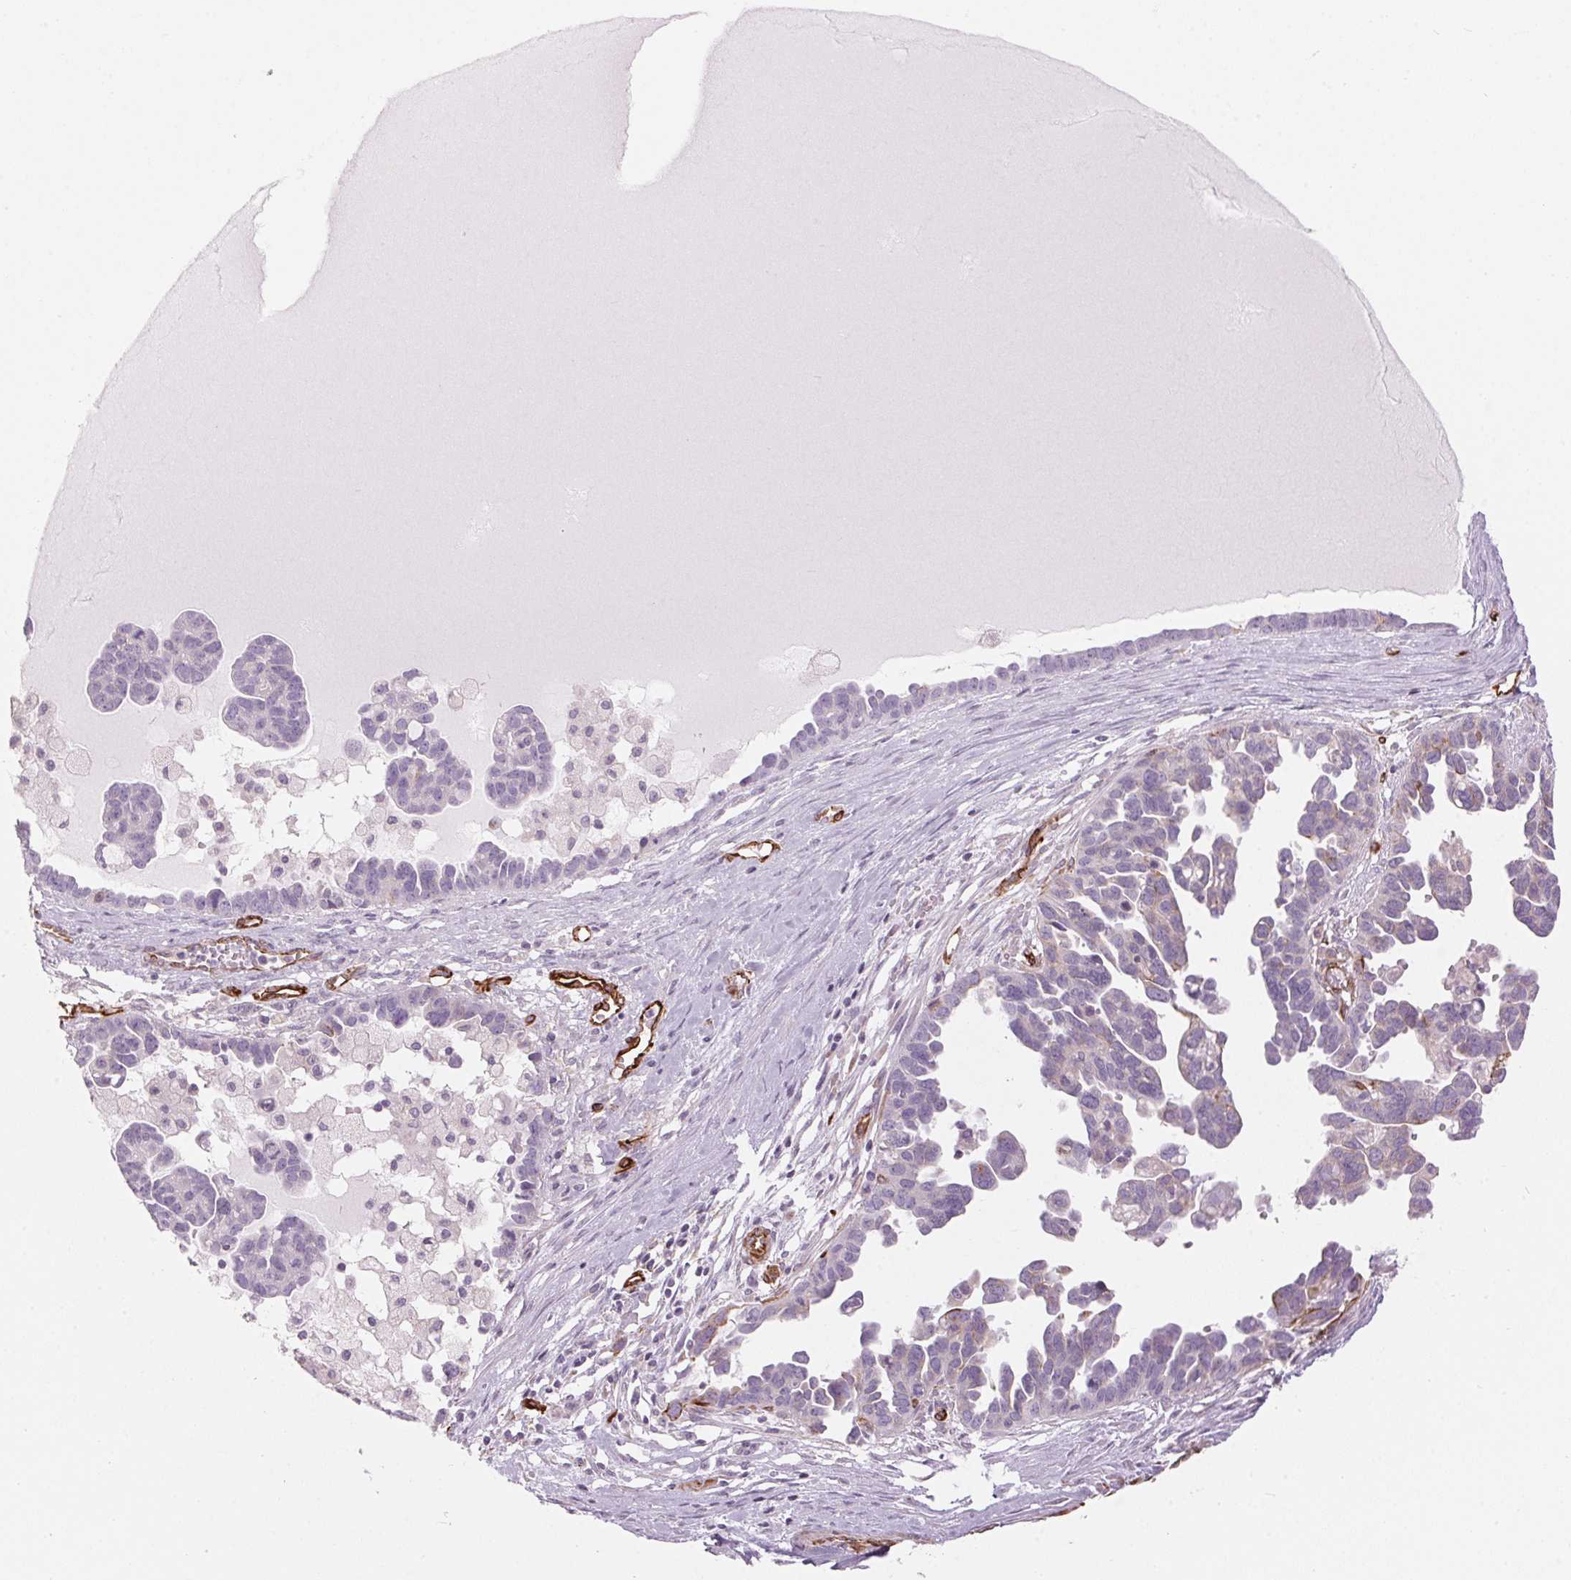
{"staining": {"intensity": "negative", "quantity": "none", "location": "none"}, "tissue": "ovarian cancer", "cell_type": "Tumor cells", "image_type": "cancer", "snomed": [{"axis": "morphology", "description": "Cystadenocarcinoma, serous, NOS"}, {"axis": "topography", "description": "Ovary"}], "caption": "IHC image of neoplastic tissue: human ovarian serous cystadenocarcinoma stained with DAB reveals no significant protein positivity in tumor cells.", "gene": "CLPS", "patient": {"sex": "female", "age": 54}}